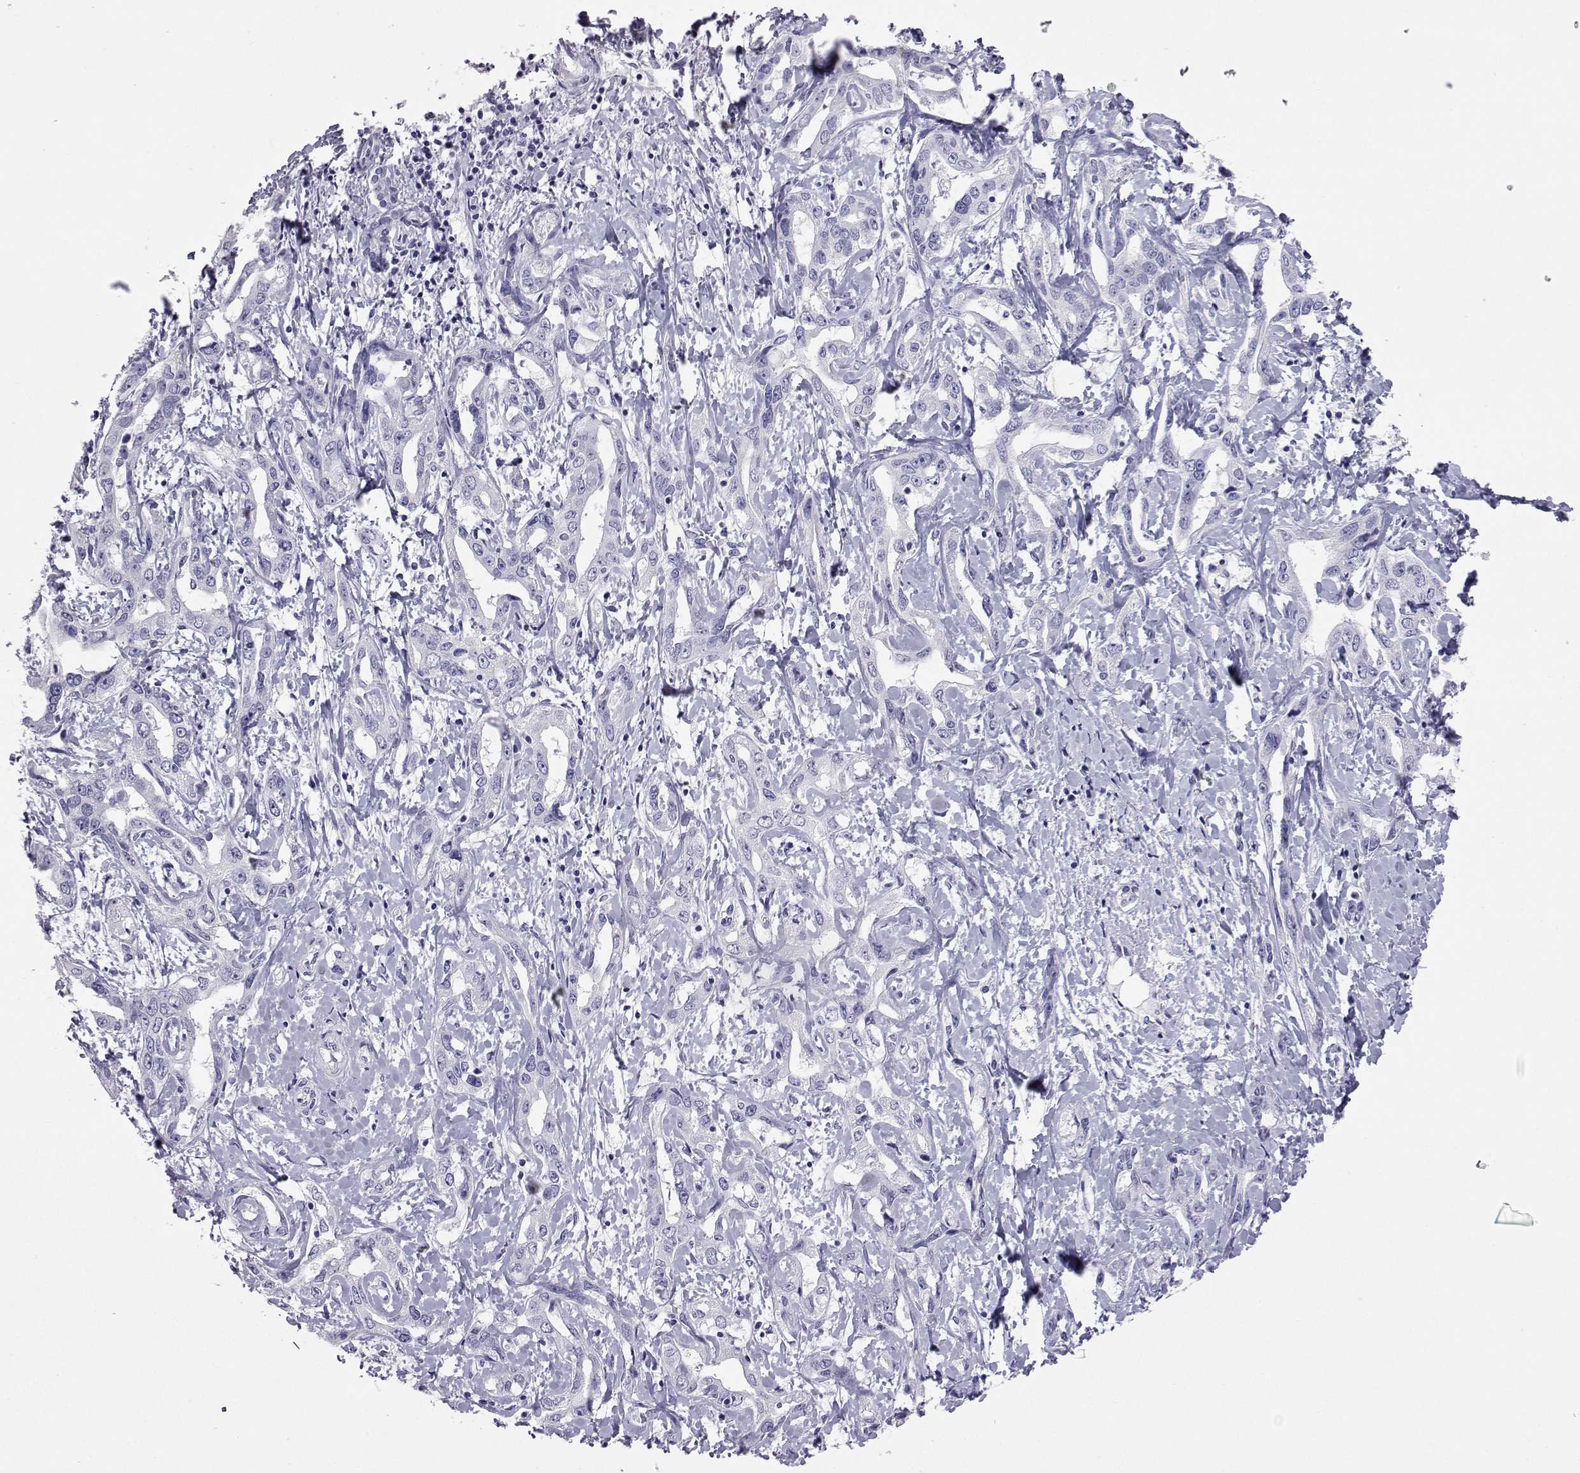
{"staining": {"intensity": "negative", "quantity": "none", "location": "none"}, "tissue": "liver cancer", "cell_type": "Tumor cells", "image_type": "cancer", "snomed": [{"axis": "morphology", "description": "Cholangiocarcinoma"}, {"axis": "topography", "description": "Liver"}], "caption": "Cholangiocarcinoma (liver) stained for a protein using immunohistochemistry (IHC) shows no staining tumor cells.", "gene": "PLIN4", "patient": {"sex": "male", "age": 59}}